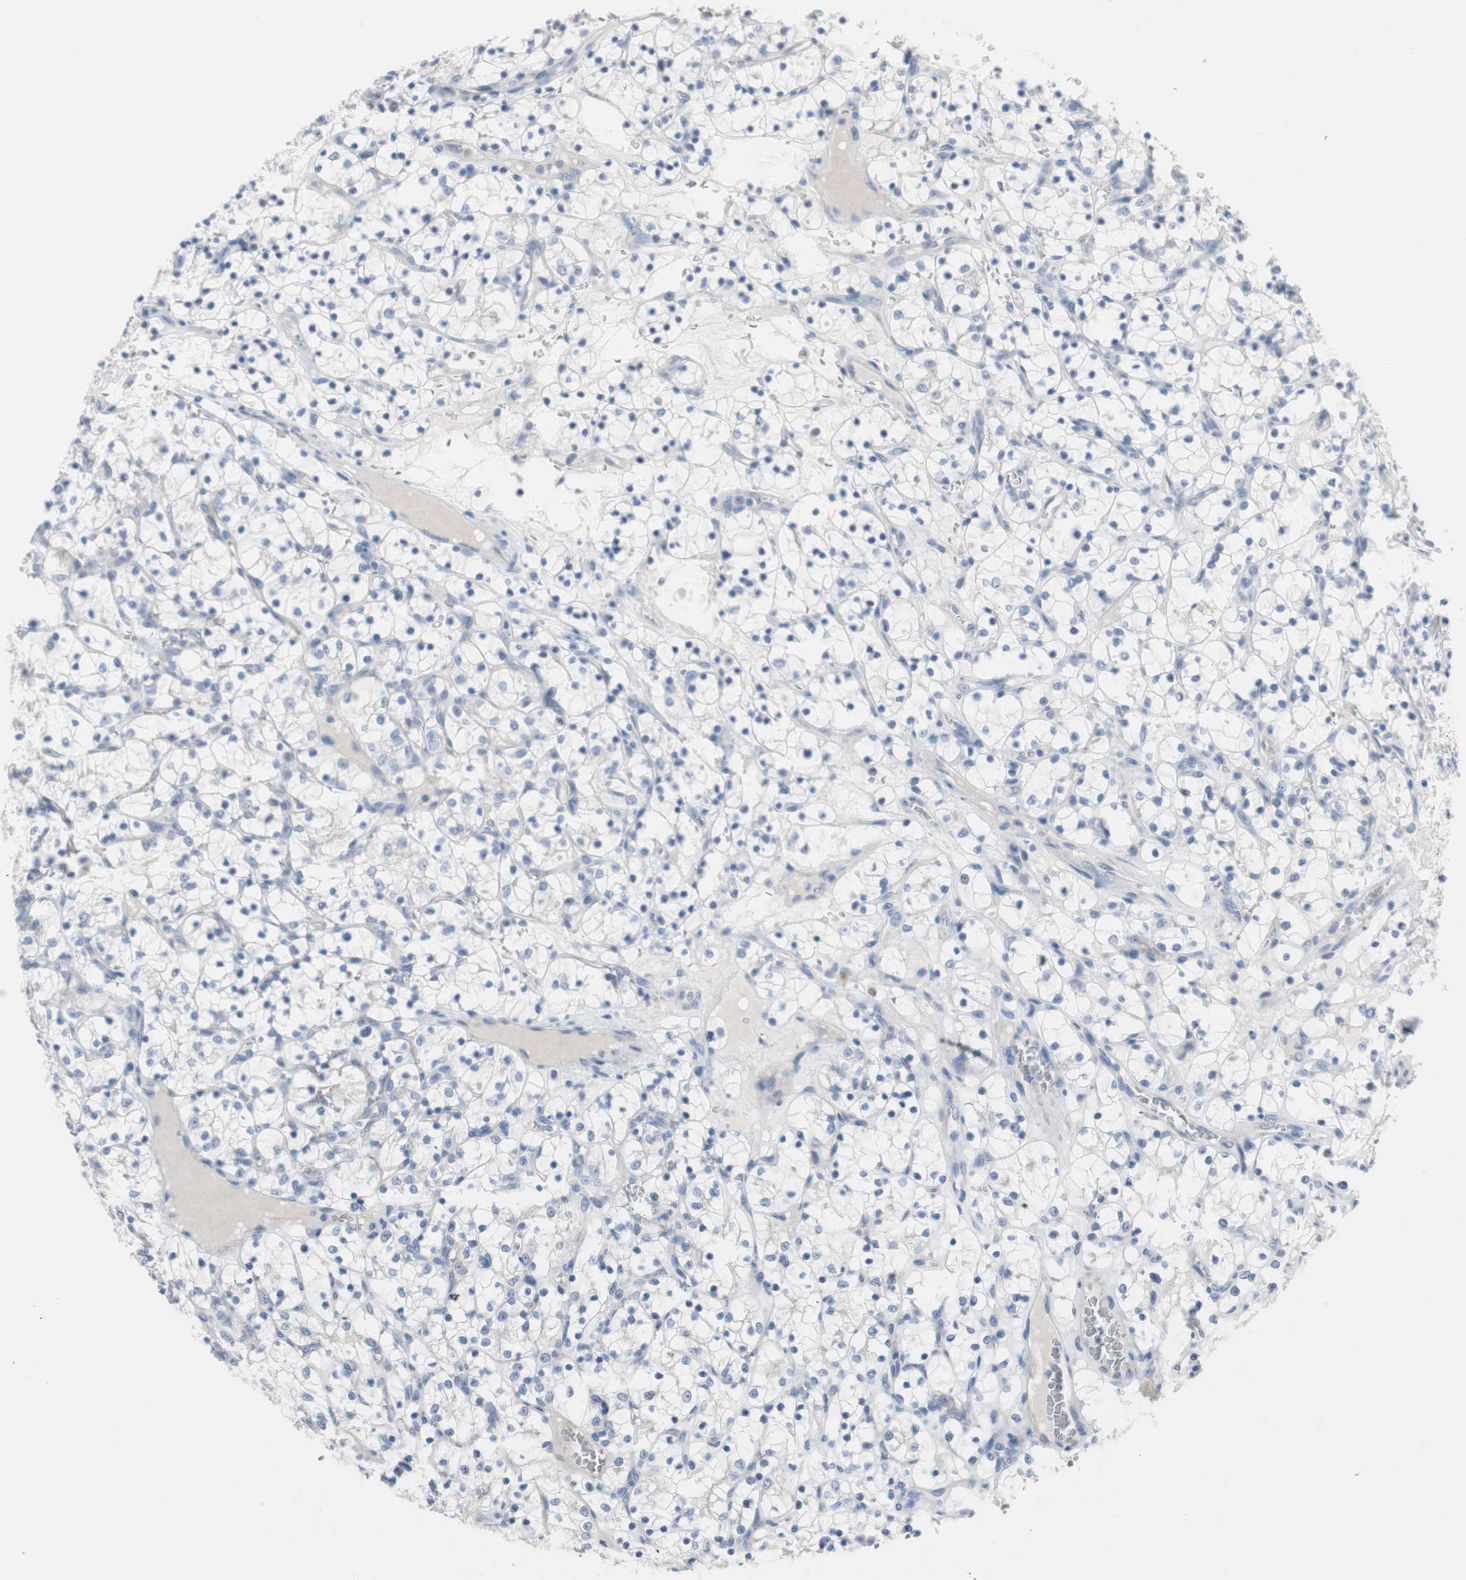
{"staining": {"intensity": "negative", "quantity": "none", "location": "none"}, "tissue": "renal cancer", "cell_type": "Tumor cells", "image_type": "cancer", "snomed": [{"axis": "morphology", "description": "Adenocarcinoma, NOS"}, {"axis": "topography", "description": "Kidney"}], "caption": "The micrograph displays no significant expression in tumor cells of renal adenocarcinoma.", "gene": "ULBP1", "patient": {"sex": "female", "age": 69}}